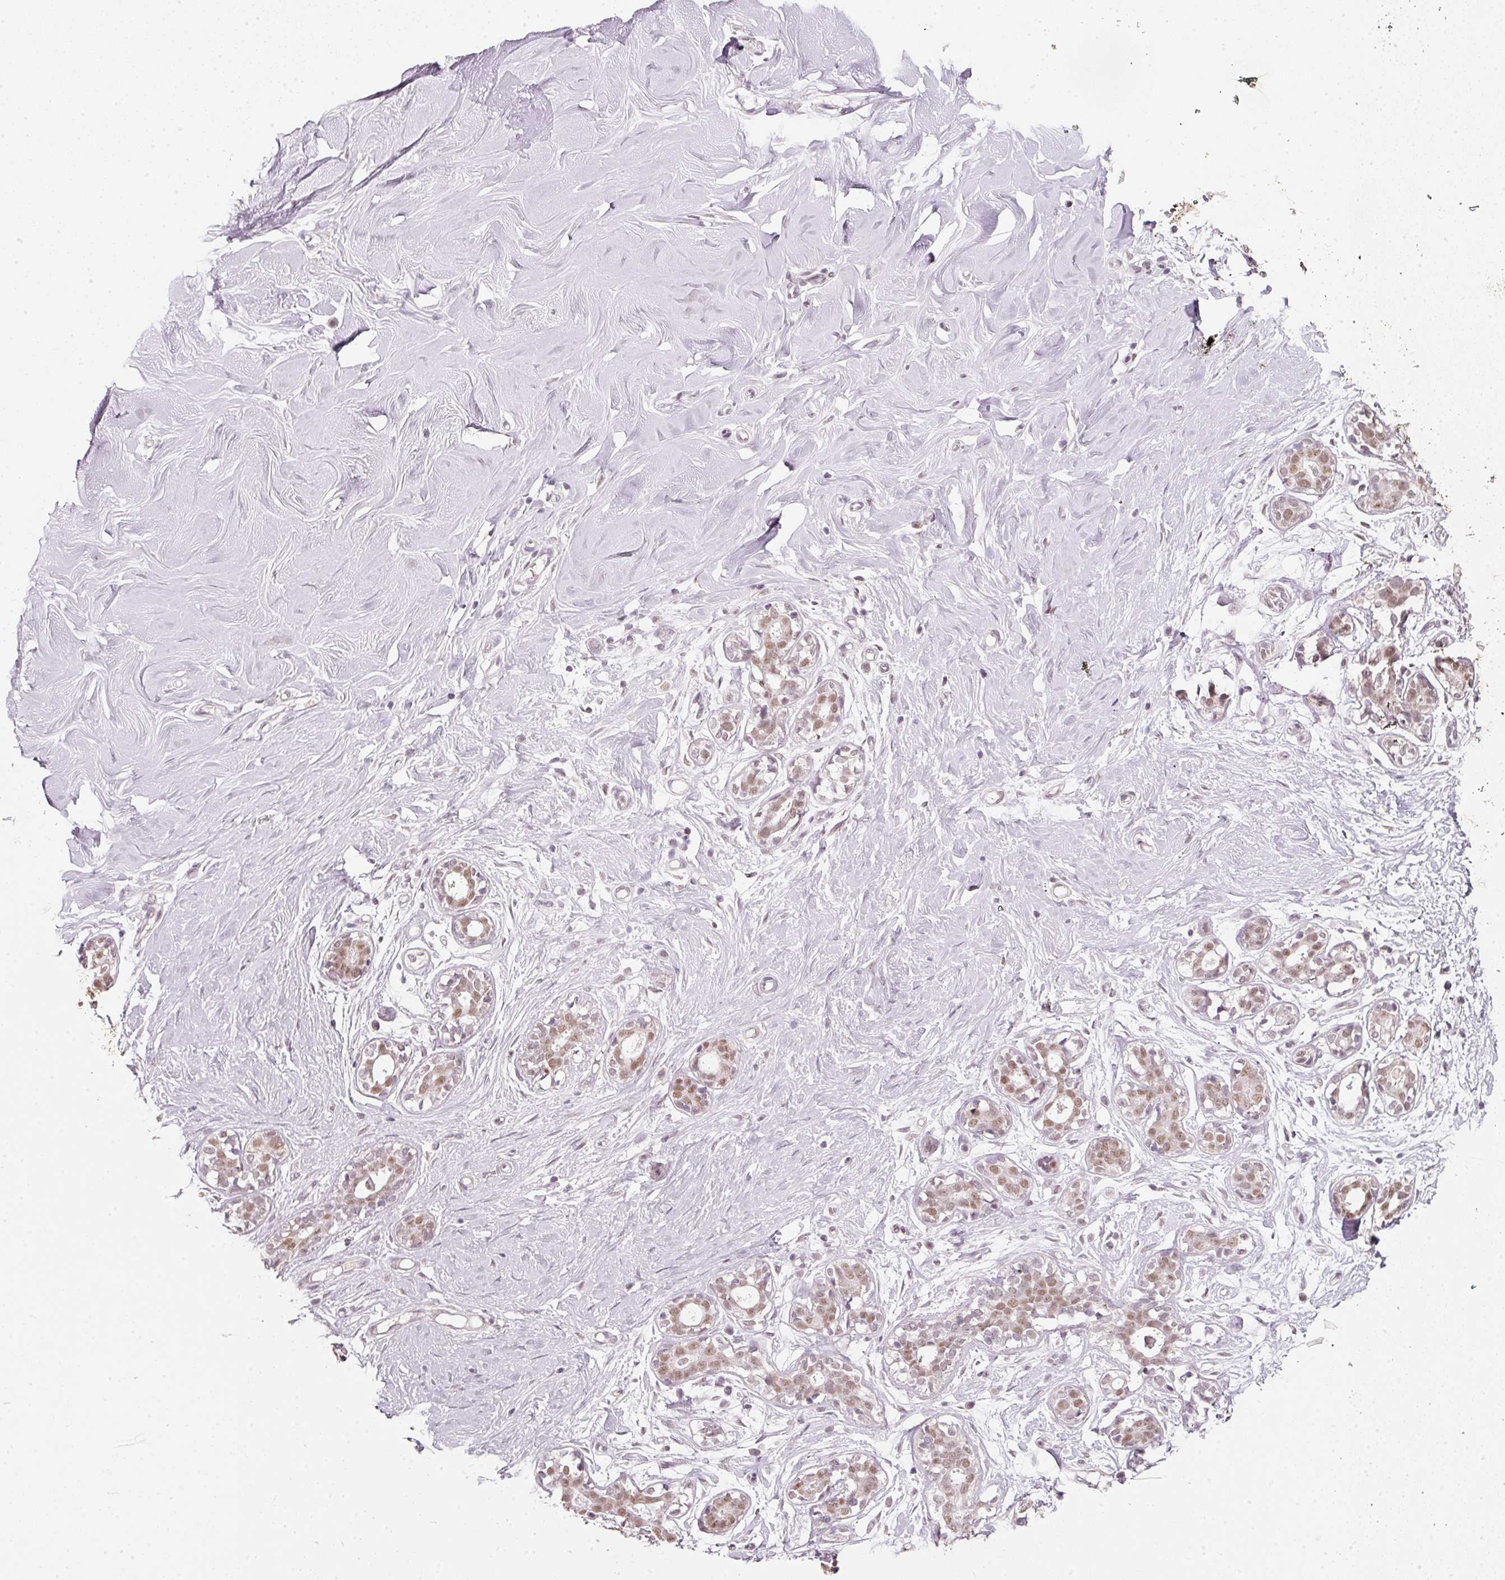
{"staining": {"intensity": "negative", "quantity": "none", "location": "none"}, "tissue": "breast", "cell_type": "Adipocytes", "image_type": "normal", "snomed": [{"axis": "morphology", "description": "Normal tissue, NOS"}, {"axis": "topography", "description": "Breast"}], "caption": "Immunohistochemistry micrograph of benign breast stained for a protein (brown), which demonstrates no positivity in adipocytes.", "gene": "FSTL3", "patient": {"sex": "female", "age": 27}}